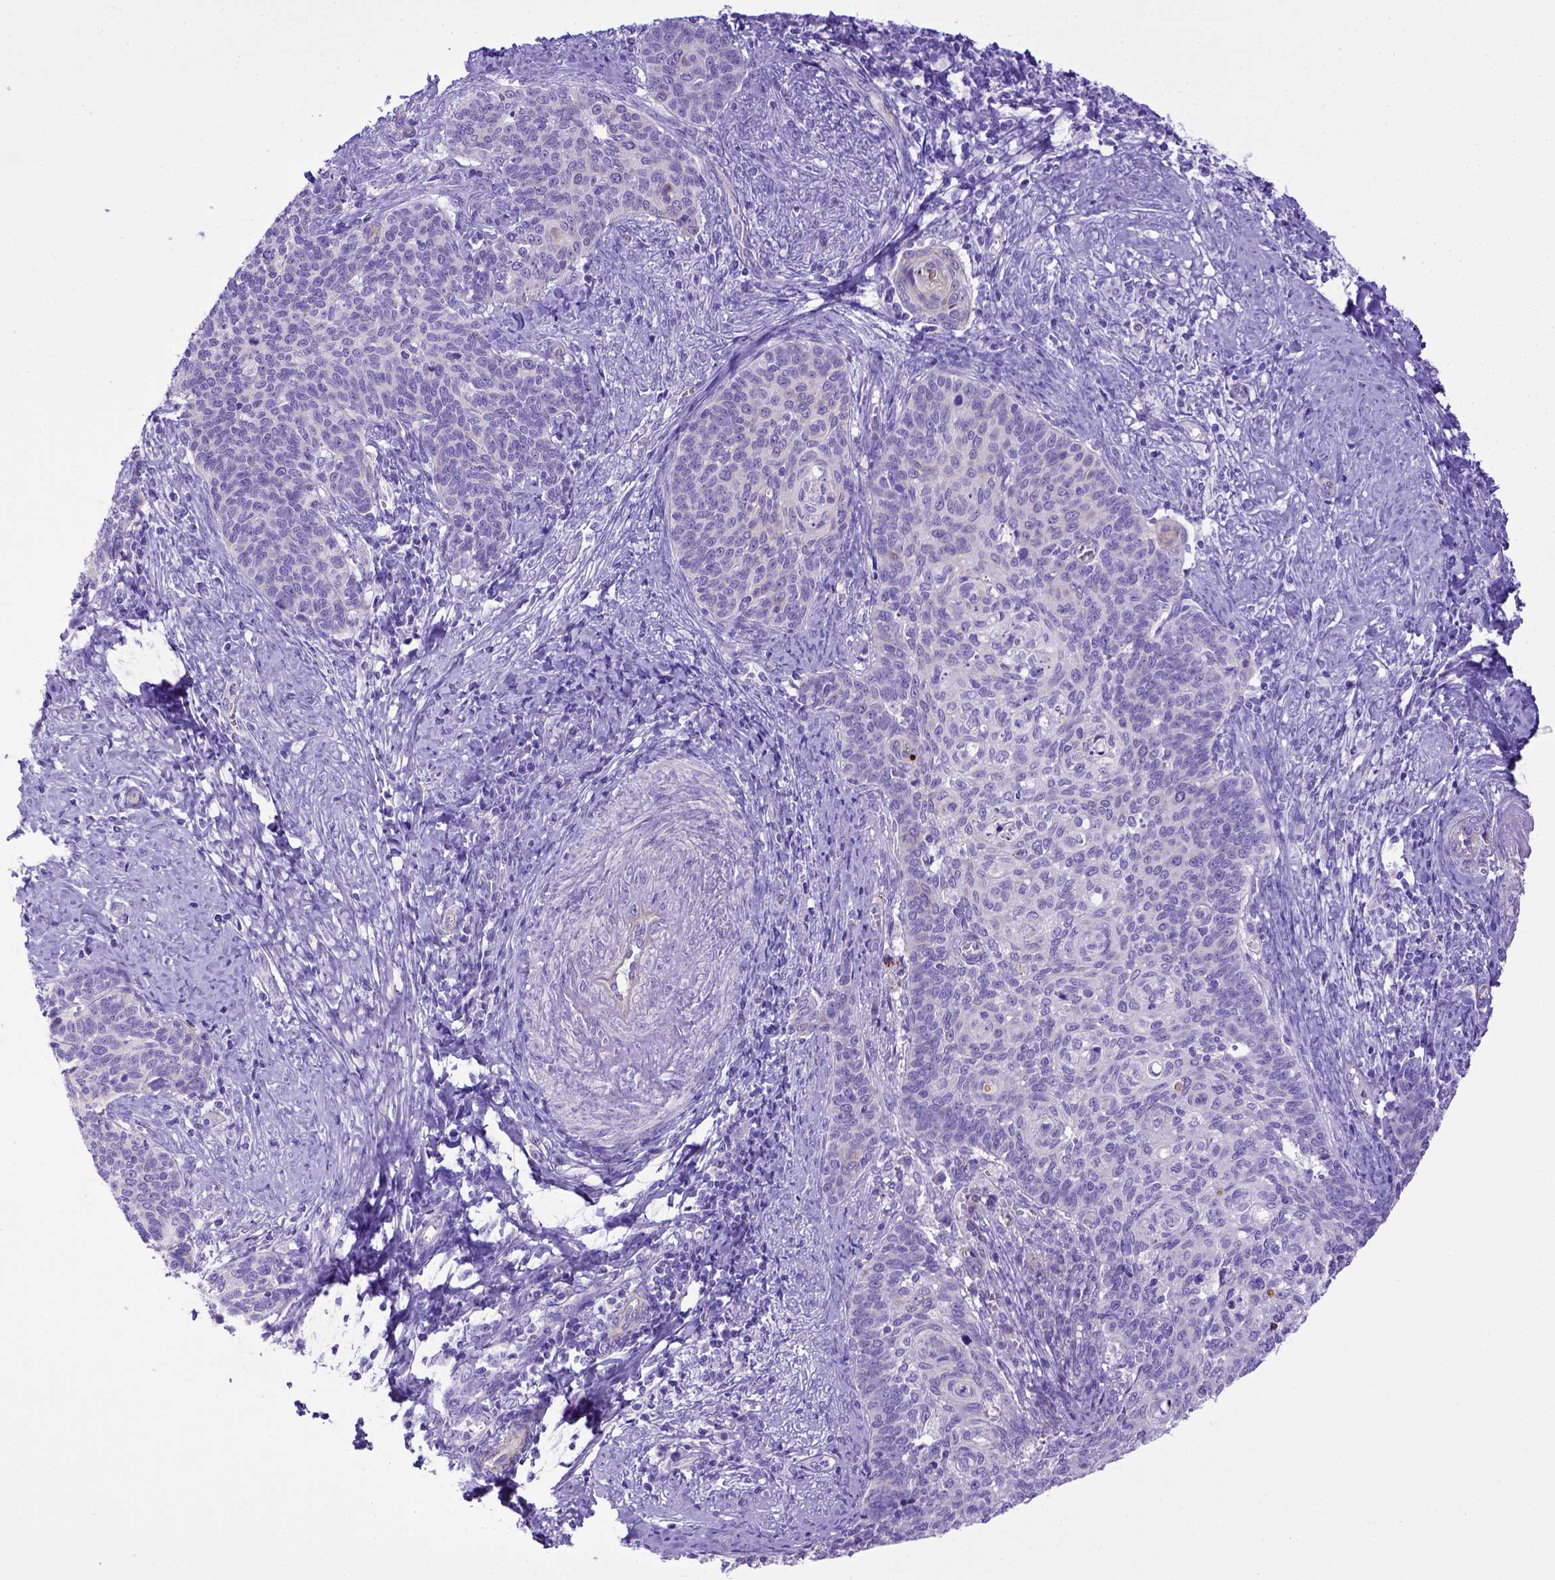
{"staining": {"intensity": "negative", "quantity": "none", "location": "none"}, "tissue": "cervical cancer", "cell_type": "Tumor cells", "image_type": "cancer", "snomed": [{"axis": "morphology", "description": "Normal tissue, NOS"}, {"axis": "morphology", "description": "Squamous cell carcinoma, NOS"}, {"axis": "topography", "description": "Cervix"}], "caption": "DAB (3,3'-diaminobenzidine) immunohistochemical staining of human squamous cell carcinoma (cervical) demonstrates no significant positivity in tumor cells.", "gene": "LRRC18", "patient": {"sex": "female", "age": 39}}